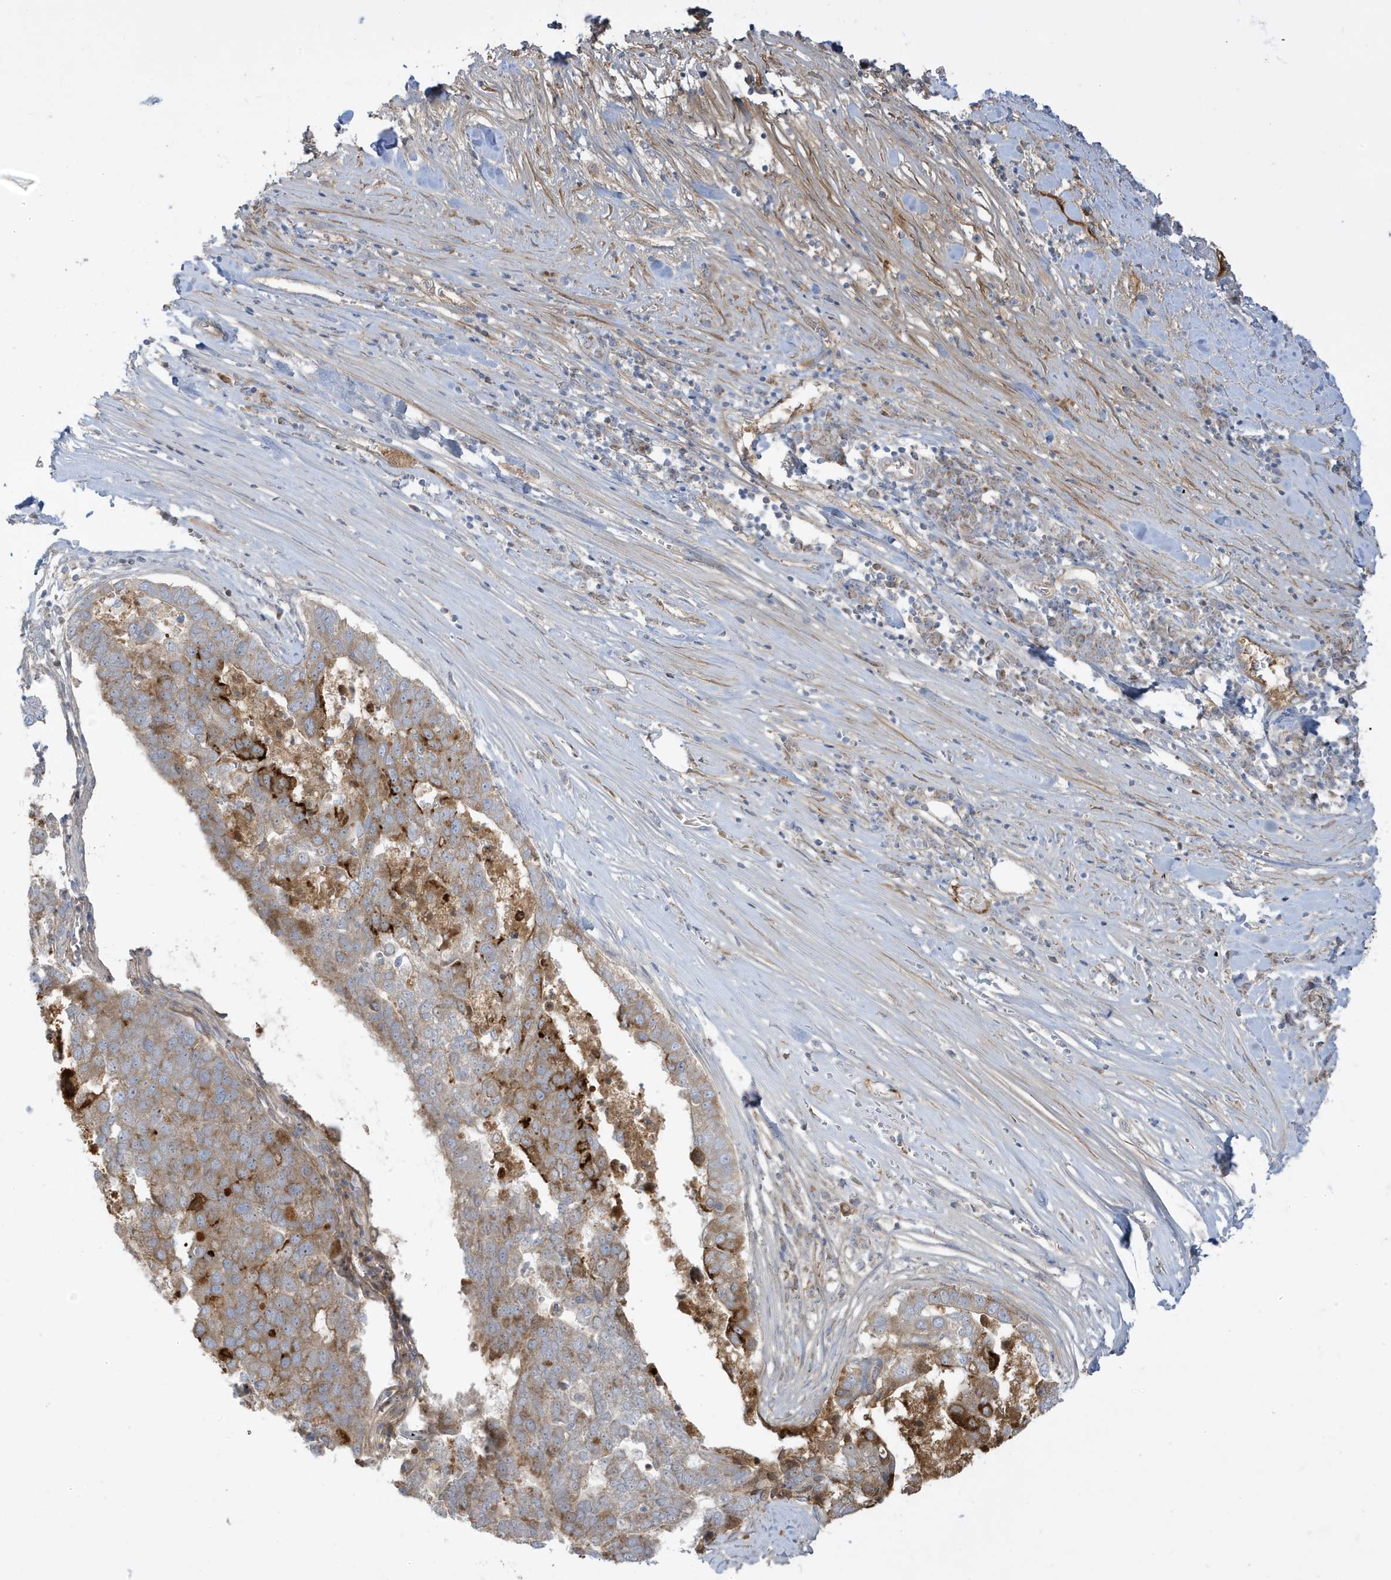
{"staining": {"intensity": "moderate", "quantity": "25%-75%", "location": "cytoplasmic/membranous"}, "tissue": "pancreatic cancer", "cell_type": "Tumor cells", "image_type": "cancer", "snomed": [{"axis": "morphology", "description": "Adenocarcinoma, NOS"}, {"axis": "topography", "description": "Pancreas"}], "caption": "This histopathology image demonstrates pancreatic adenocarcinoma stained with immunohistochemistry to label a protein in brown. The cytoplasmic/membranous of tumor cells show moderate positivity for the protein. Nuclei are counter-stained blue.", "gene": "IFT57", "patient": {"sex": "female", "age": 61}}